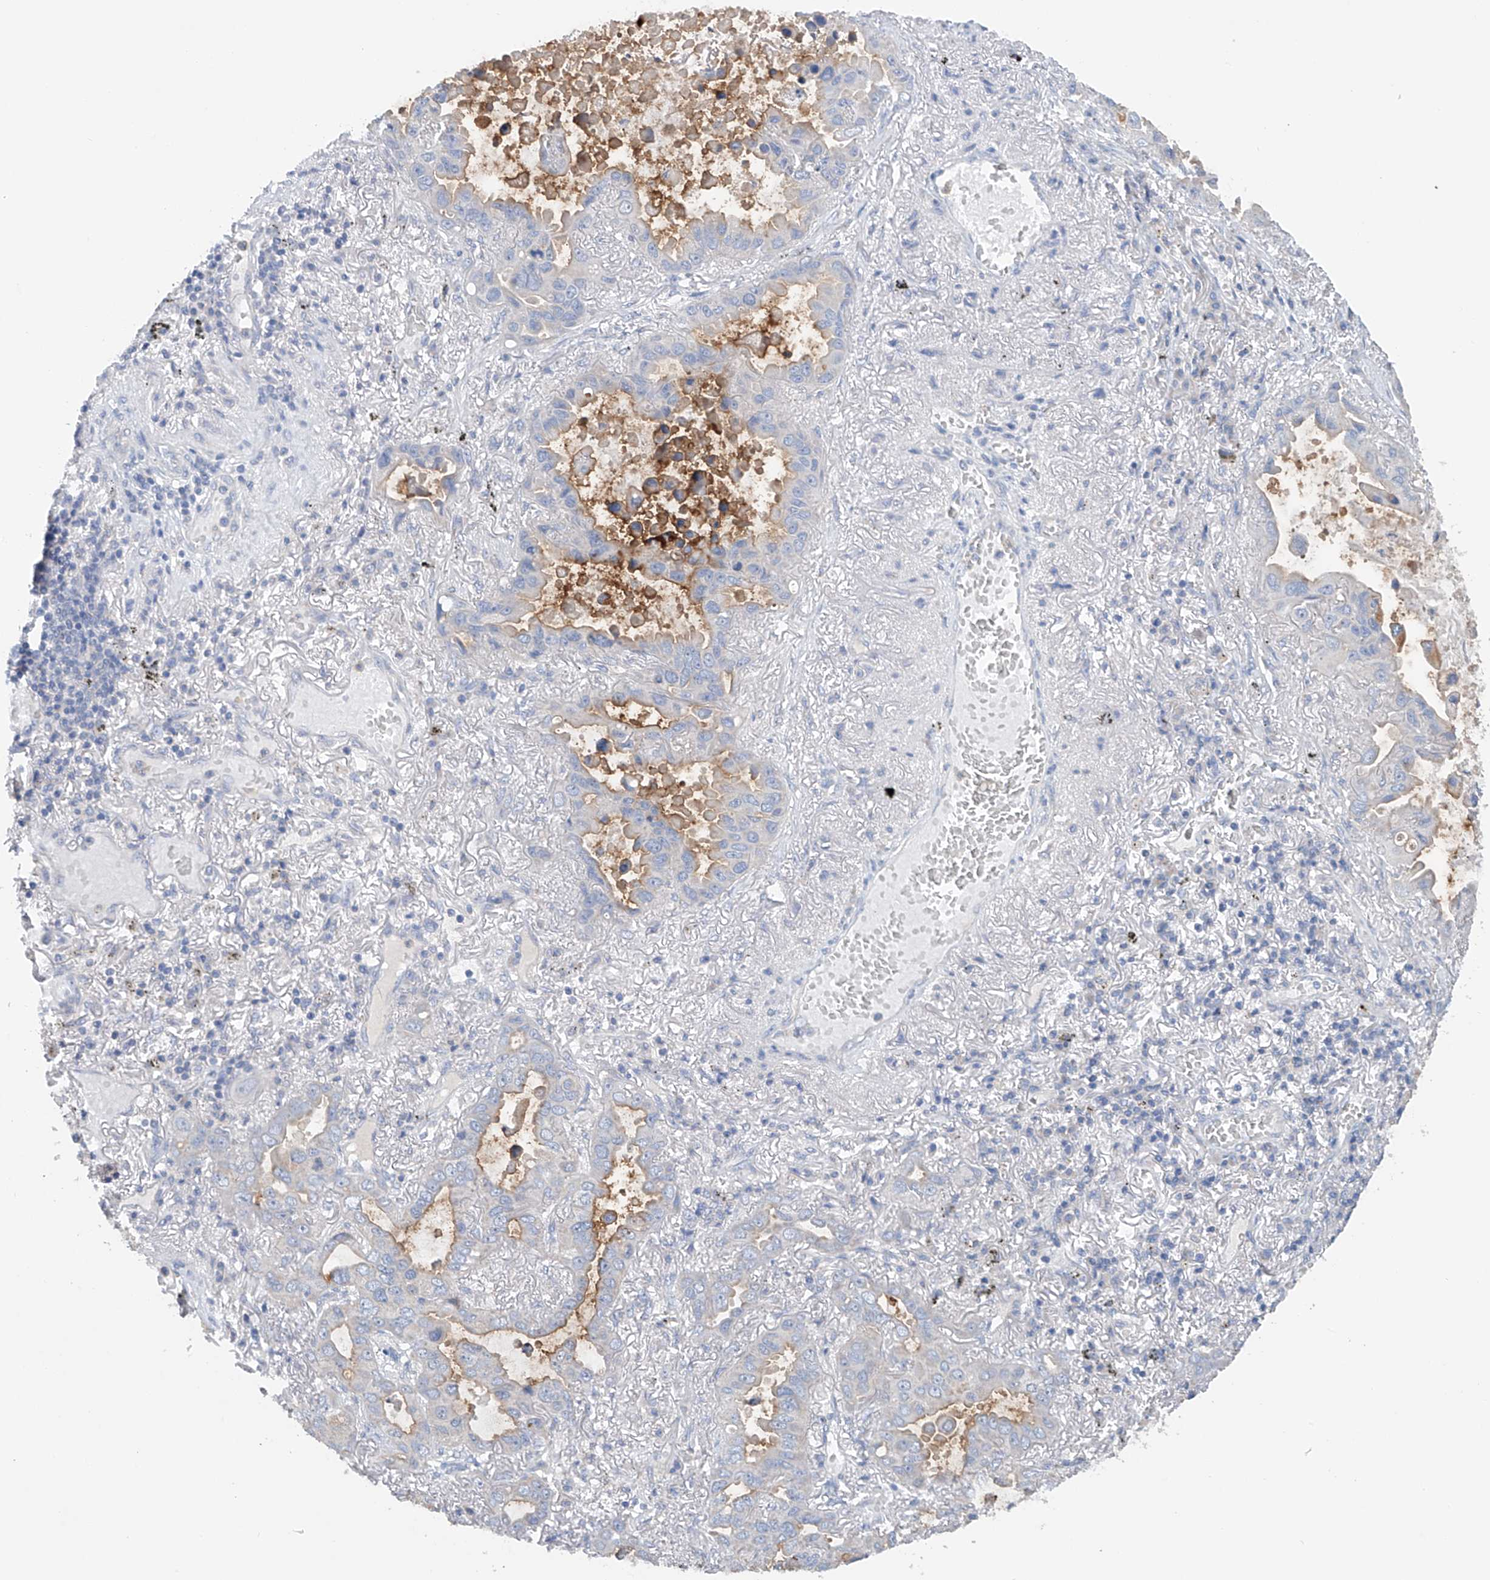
{"staining": {"intensity": "moderate", "quantity": "<25%", "location": "cytoplasmic/membranous"}, "tissue": "lung cancer", "cell_type": "Tumor cells", "image_type": "cancer", "snomed": [{"axis": "morphology", "description": "Adenocarcinoma, NOS"}, {"axis": "topography", "description": "Lung"}], "caption": "Protein staining exhibits moderate cytoplasmic/membranous staining in approximately <25% of tumor cells in adenocarcinoma (lung). Using DAB (3,3'-diaminobenzidine) (brown) and hematoxylin (blue) stains, captured at high magnification using brightfield microscopy.", "gene": "GPC4", "patient": {"sex": "male", "age": 64}}